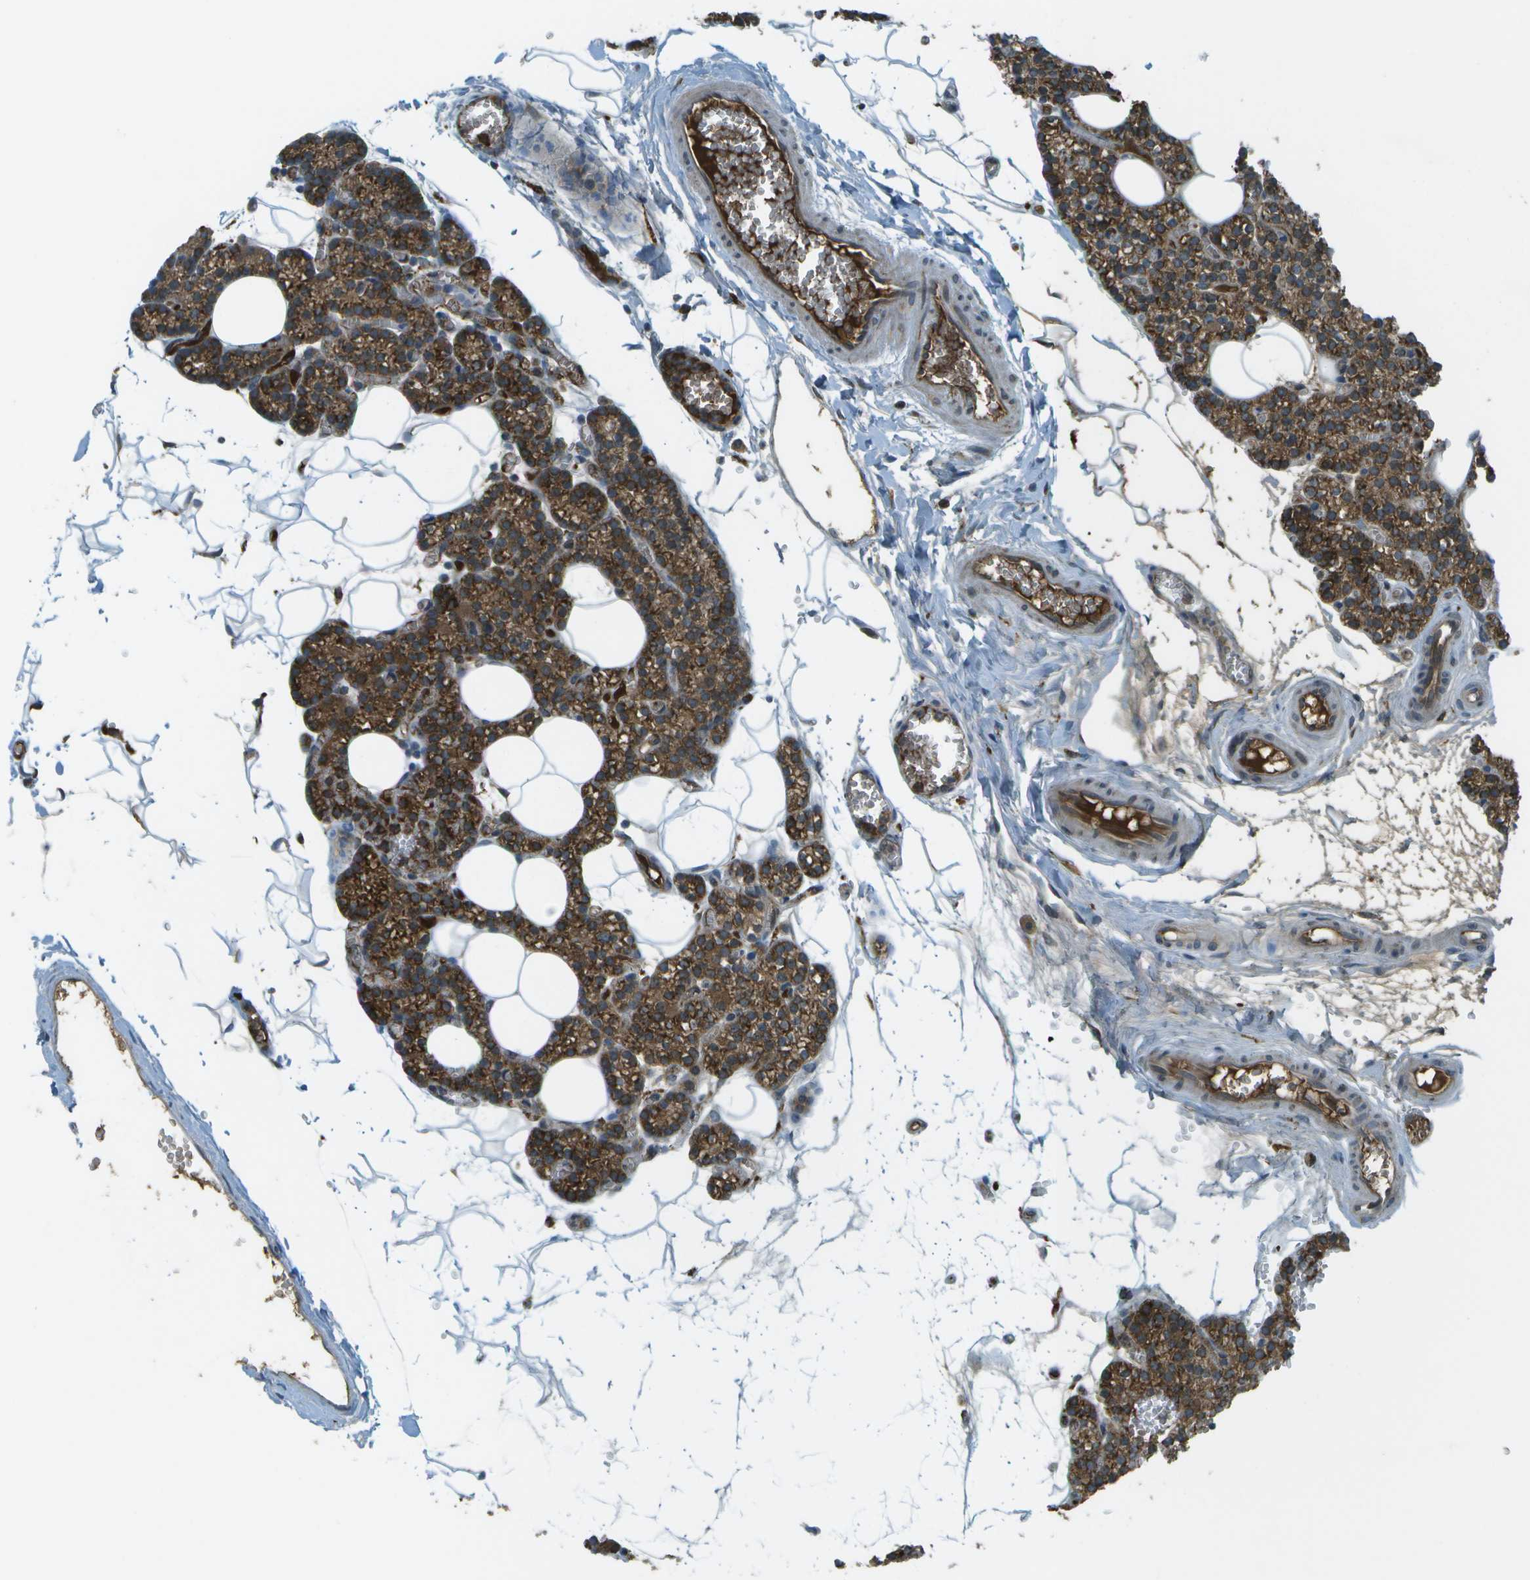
{"staining": {"intensity": "strong", "quantity": ">75%", "location": "cytoplasmic/membranous"}, "tissue": "parathyroid gland", "cell_type": "Glandular cells", "image_type": "normal", "snomed": [{"axis": "morphology", "description": "Normal tissue, NOS"}, {"axis": "morphology", "description": "Adenoma, NOS"}, {"axis": "topography", "description": "Parathyroid gland"}], "caption": "A high-resolution micrograph shows IHC staining of unremarkable parathyroid gland, which exhibits strong cytoplasmic/membranous staining in about >75% of glandular cells. (Brightfield microscopy of DAB IHC at high magnification).", "gene": "USP30", "patient": {"sex": "female", "age": 58}}